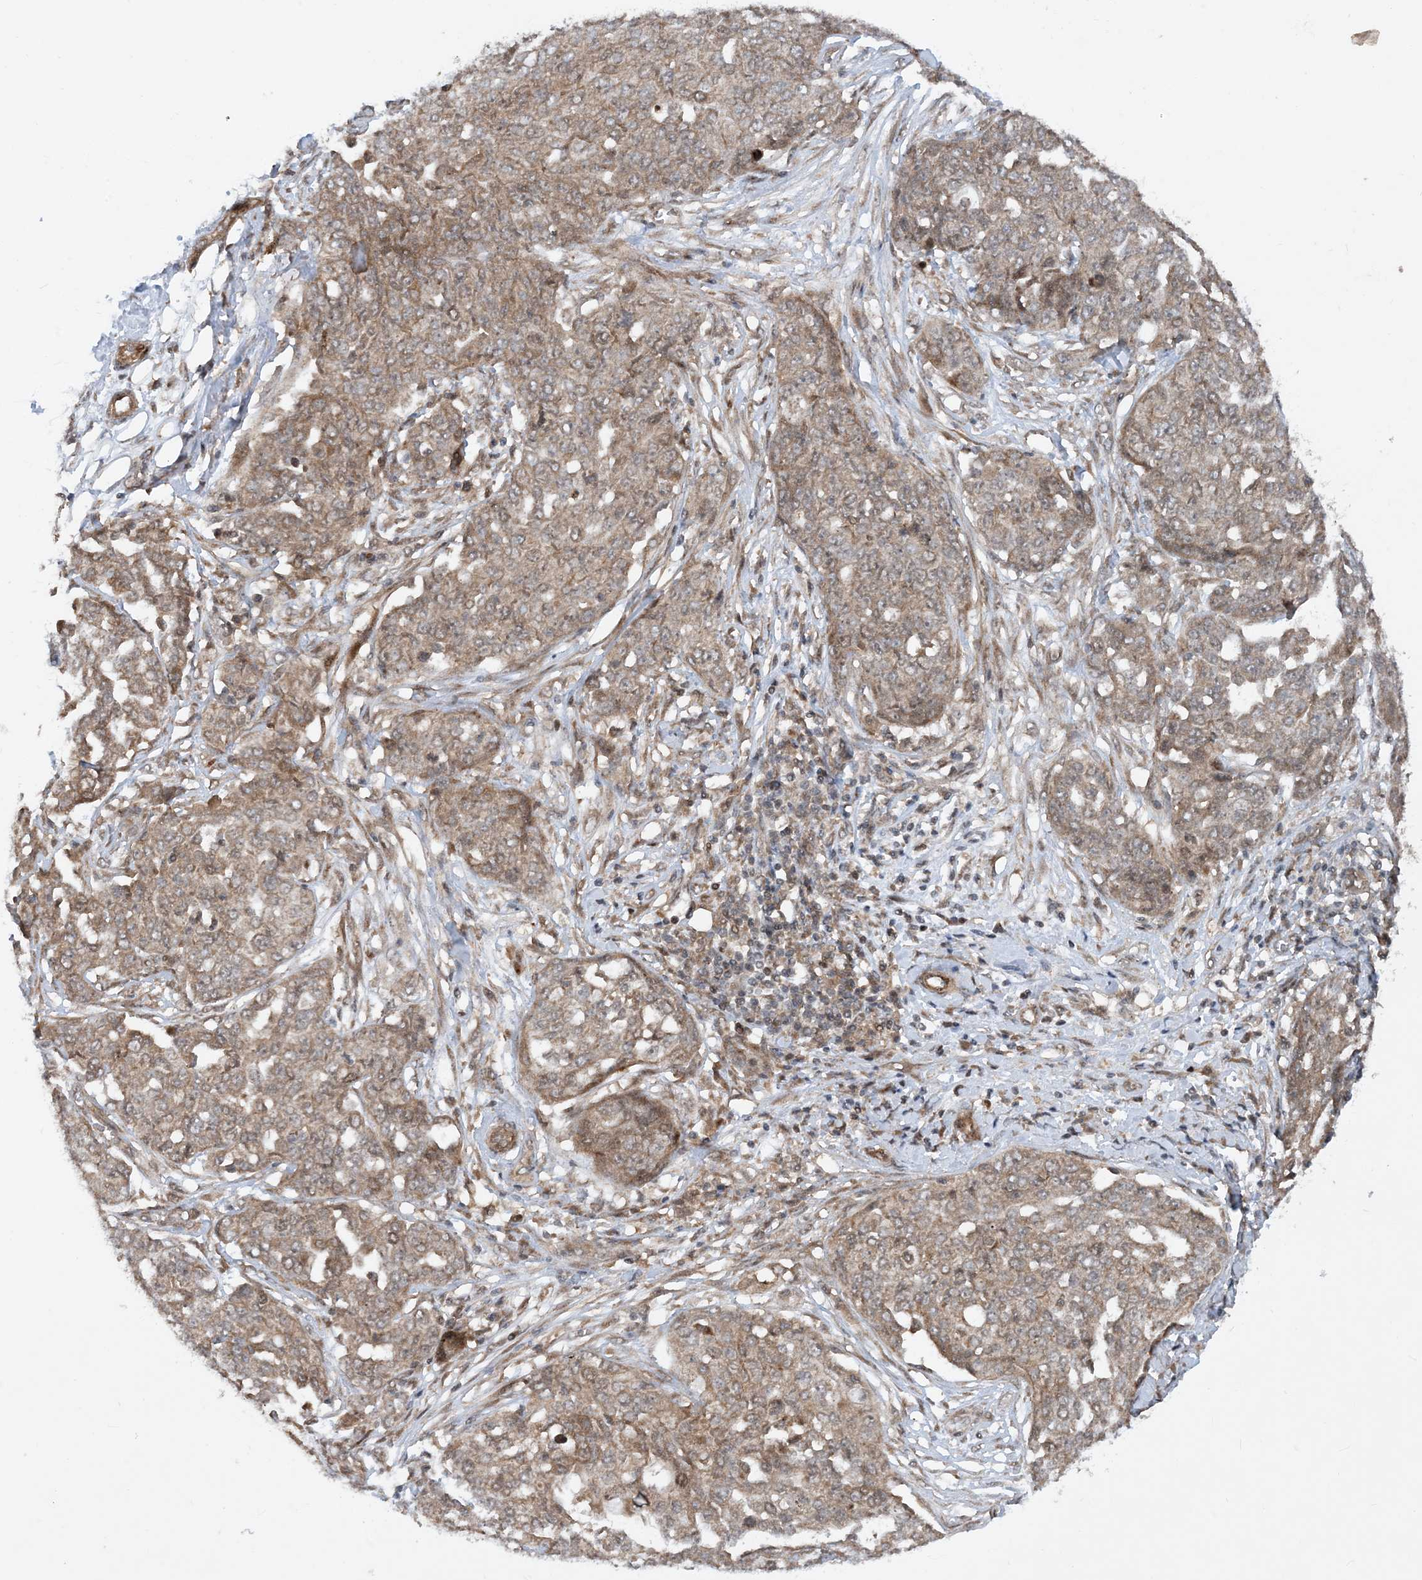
{"staining": {"intensity": "weak", "quantity": ">75%", "location": "cytoplasmic/membranous"}, "tissue": "ovarian cancer", "cell_type": "Tumor cells", "image_type": "cancer", "snomed": [{"axis": "morphology", "description": "Cystadenocarcinoma, serous, NOS"}, {"axis": "topography", "description": "Soft tissue"}, {"axis": "topography", "description": "Ovary"}], "caption": "Brown immunohistochemical staining in human ovarian cancer (serous cystadenocarcinoma) displays weak cytoplasmic/membranous staining in approximately >75% of tumor cells.", "gene": "HEMK1", "patient": {"sex": "female", "age": 57}}